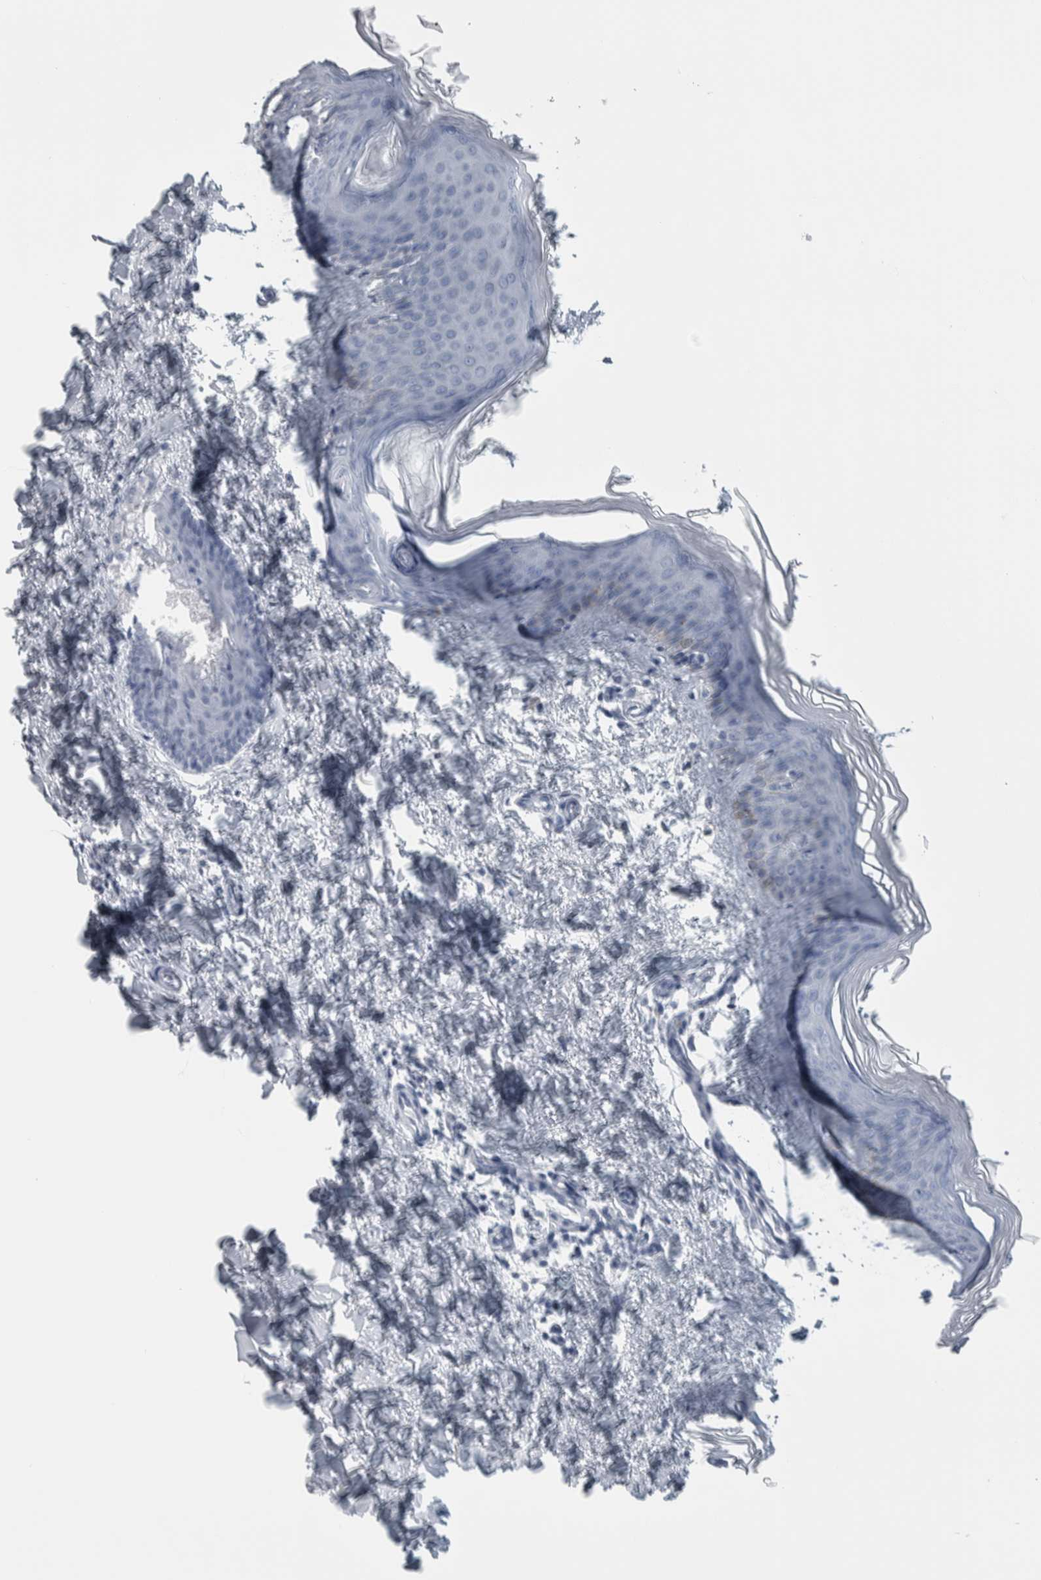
{"staining": {"intensity": "negative", "quantity": "none", "location": "none"}, "tissue": "skin", "cell_type": "Fibroblasts", "image_type": "normal", "snomed": [{"axis": "morphology", "description": "Normal tissue, NOS"}, {"axis": "topography", "description": "Skin"}], "caption": "Immunohistochemical staining of benign human skin shows no significant staining in fibroblasts. (Stains: DAB (3,3'-diaminobenzidine) immunohistochemistry with hematoxylin counter stain, Microscopy: brightfield microscopy at high magnification).", "gene": "CDH17", "patient": {"sex": "female", "age": 27}}